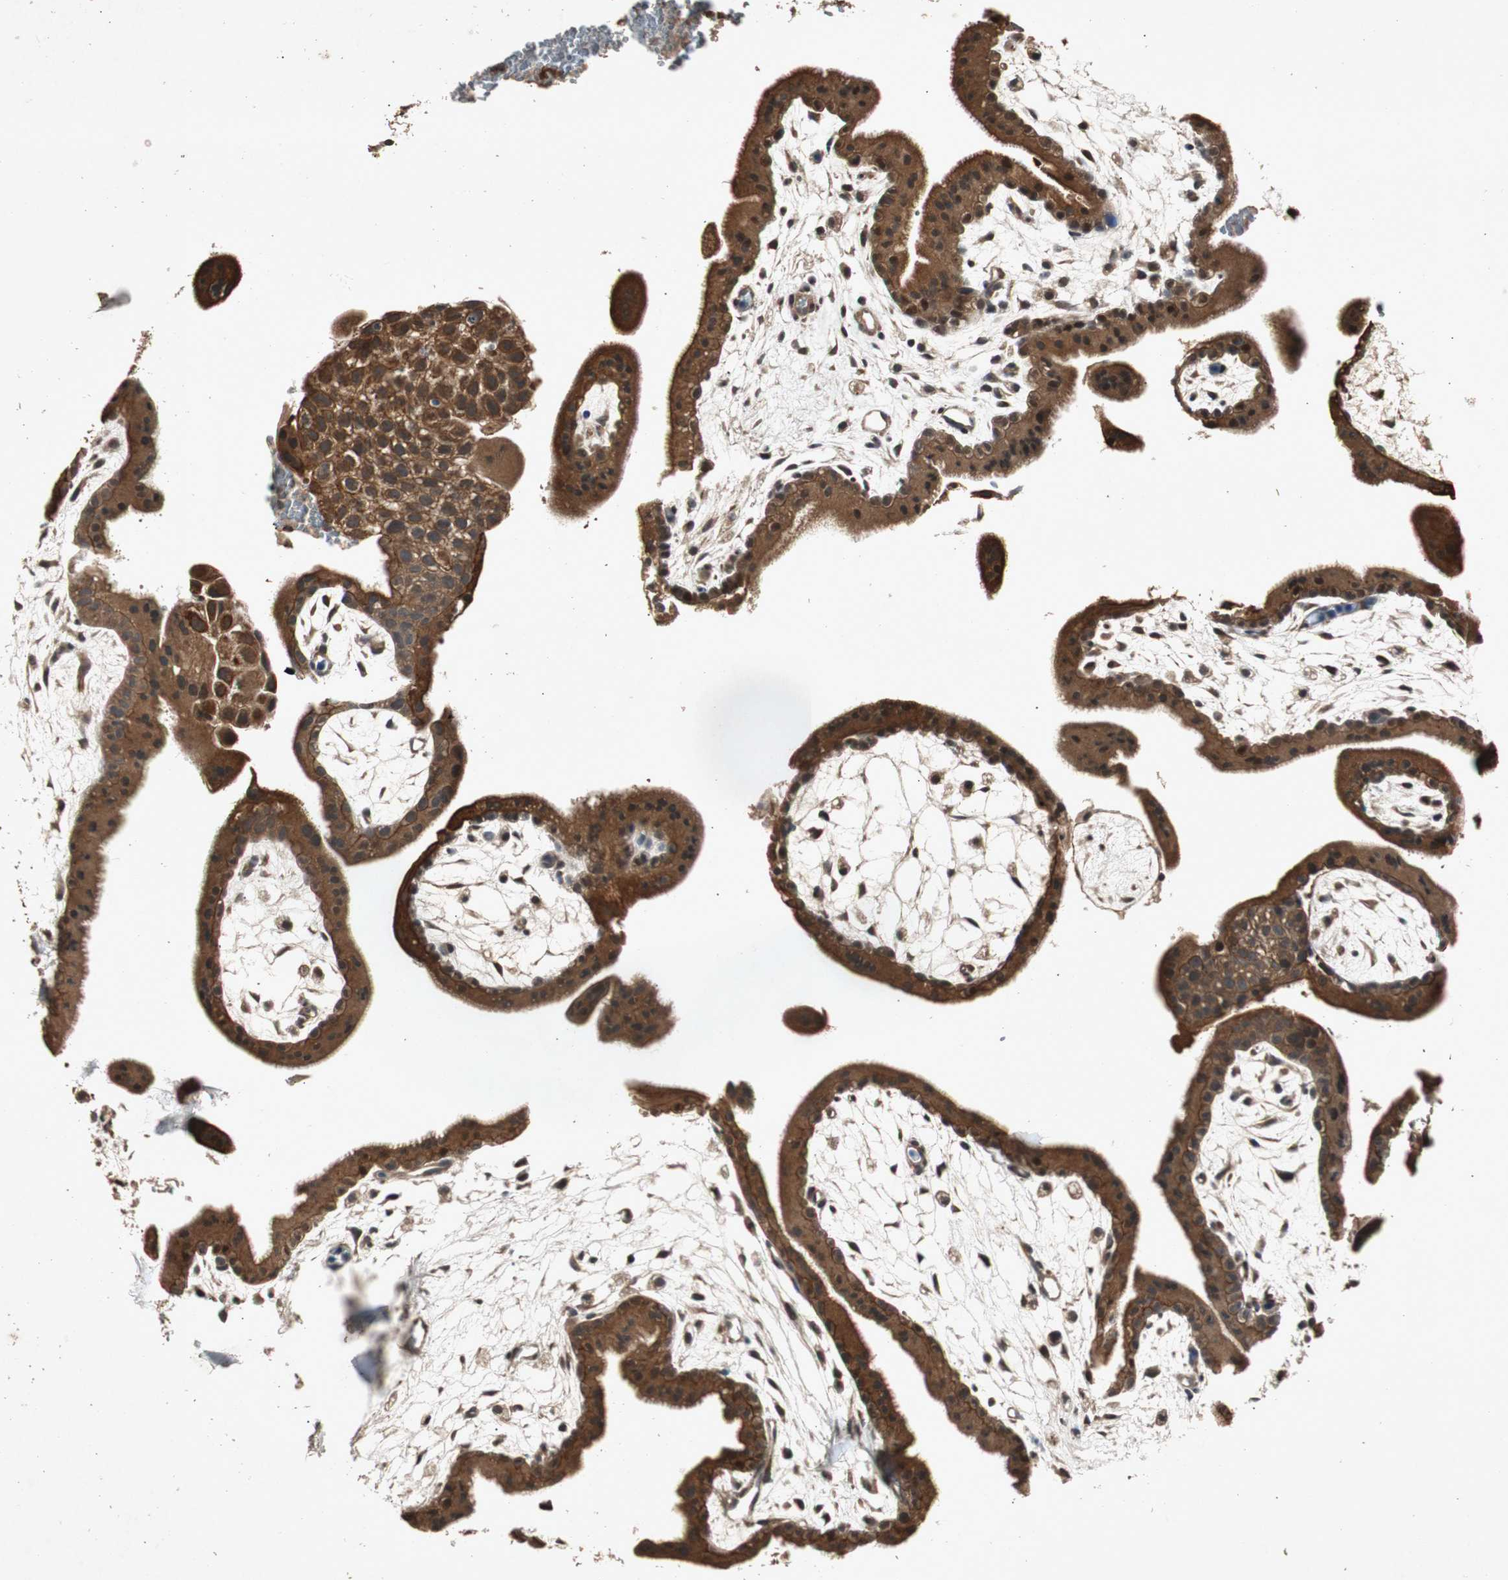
{"staining": {"intensity": "strong", "quantity": ">75%", "location": "cytoplasmic/membranous"}, "tissue": "placenta", "cell_type": "Decidual cells", "image_type": "normal", "snomed": [{"axis": "morphology", "description": "Normal tissue, NOS"}, {"axis": "topography", "description": "Placenta"}], "caption": "Protein staining of unremarkable placenta reveals strong cytoplasmic/membranous positivity in approximately >75% of decidual cells. (IHC, brightfield microscopy, high magnification).", "gene": "SLIT2", "patient": {"sex": "female", "age": 35}}